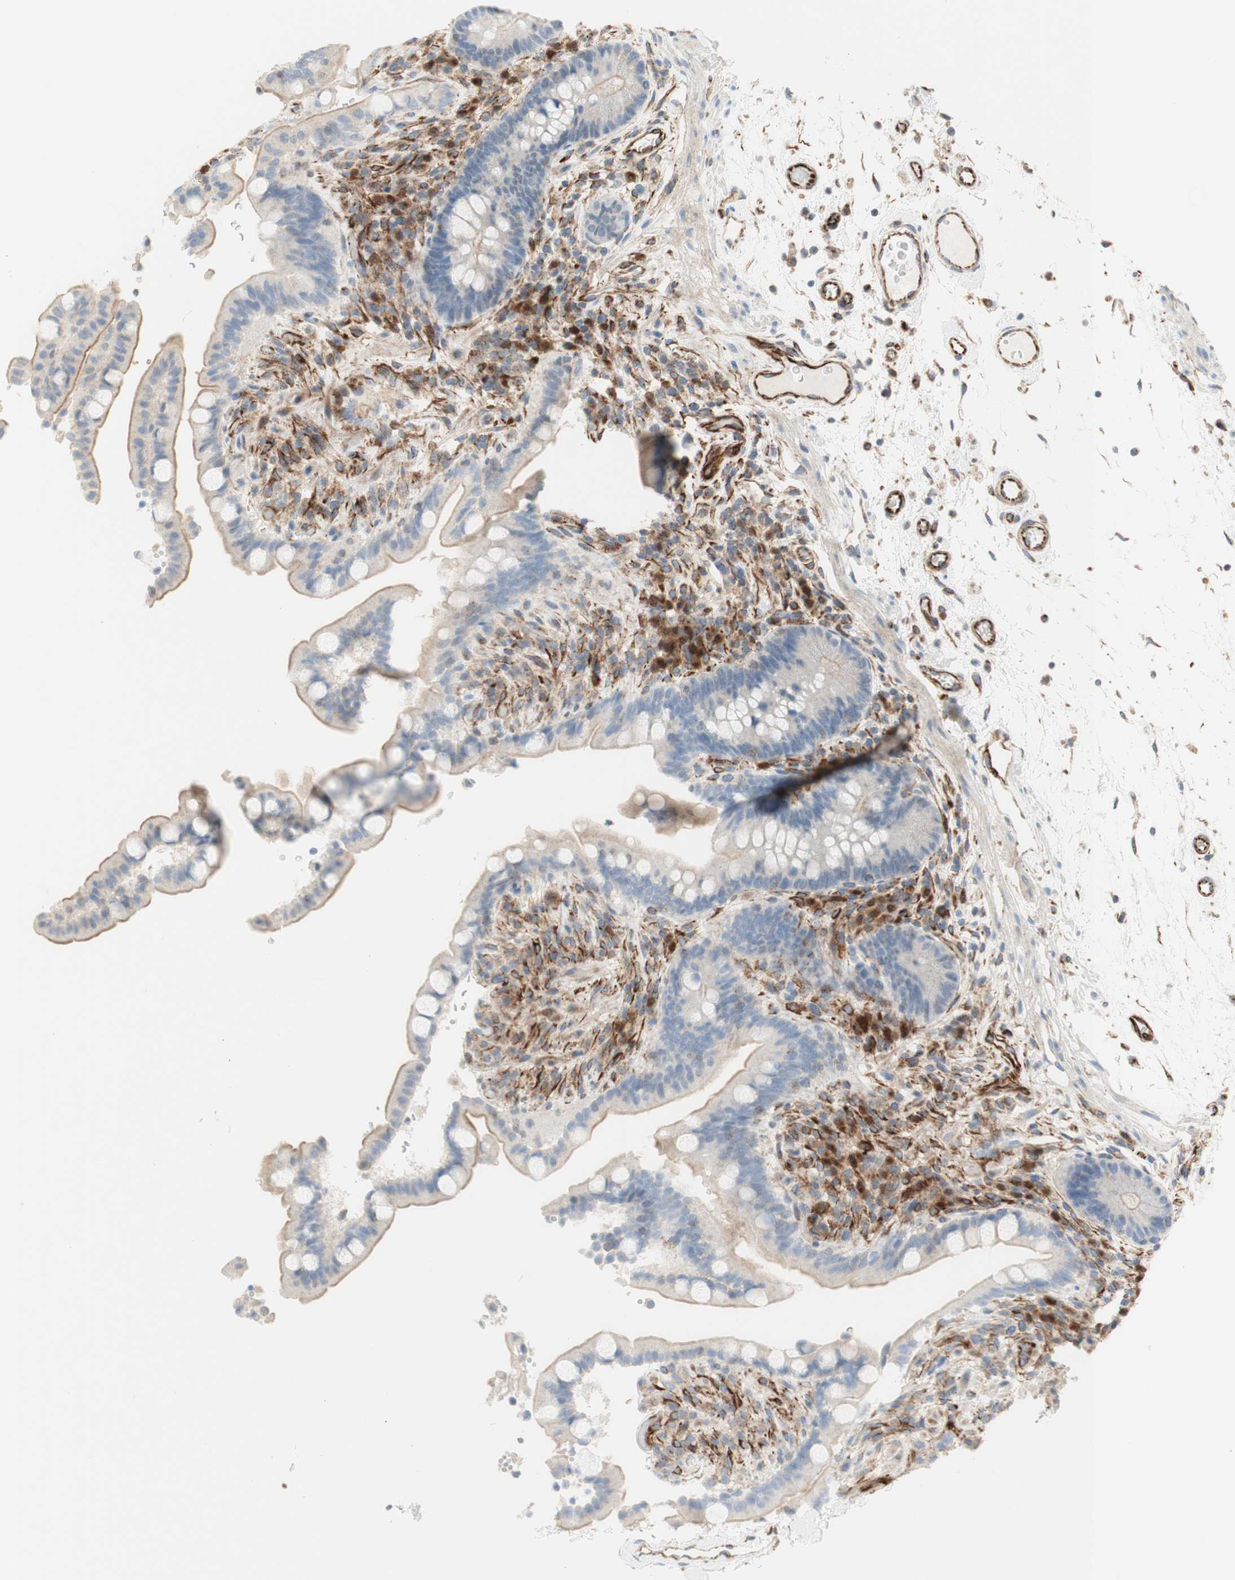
{"staining": {"intensity": "strong", "quantity": ">75%", "location": "cytoplasmic/membranous"}, "tissue": "colon", "cell_type": "Endothelial cells", "image_type": "normal", "snomed": [{"axis": "morphology", "description": "Normal tissue, NOS"}, {"axis": "topography", "description": "Colon"}], "caption": "A brown stain highlights strong cytoplasmic/membranous positivity of a protein in endothelial cells of benign colon. The staining was performed using DAB (3,3'-diaminobenzidine), with brown indicating positive protein expression. Nuclei are stained blue with hematoxylin.", "gene": "POU2AF1", "patient": {"sex": "male", "age": 73}}